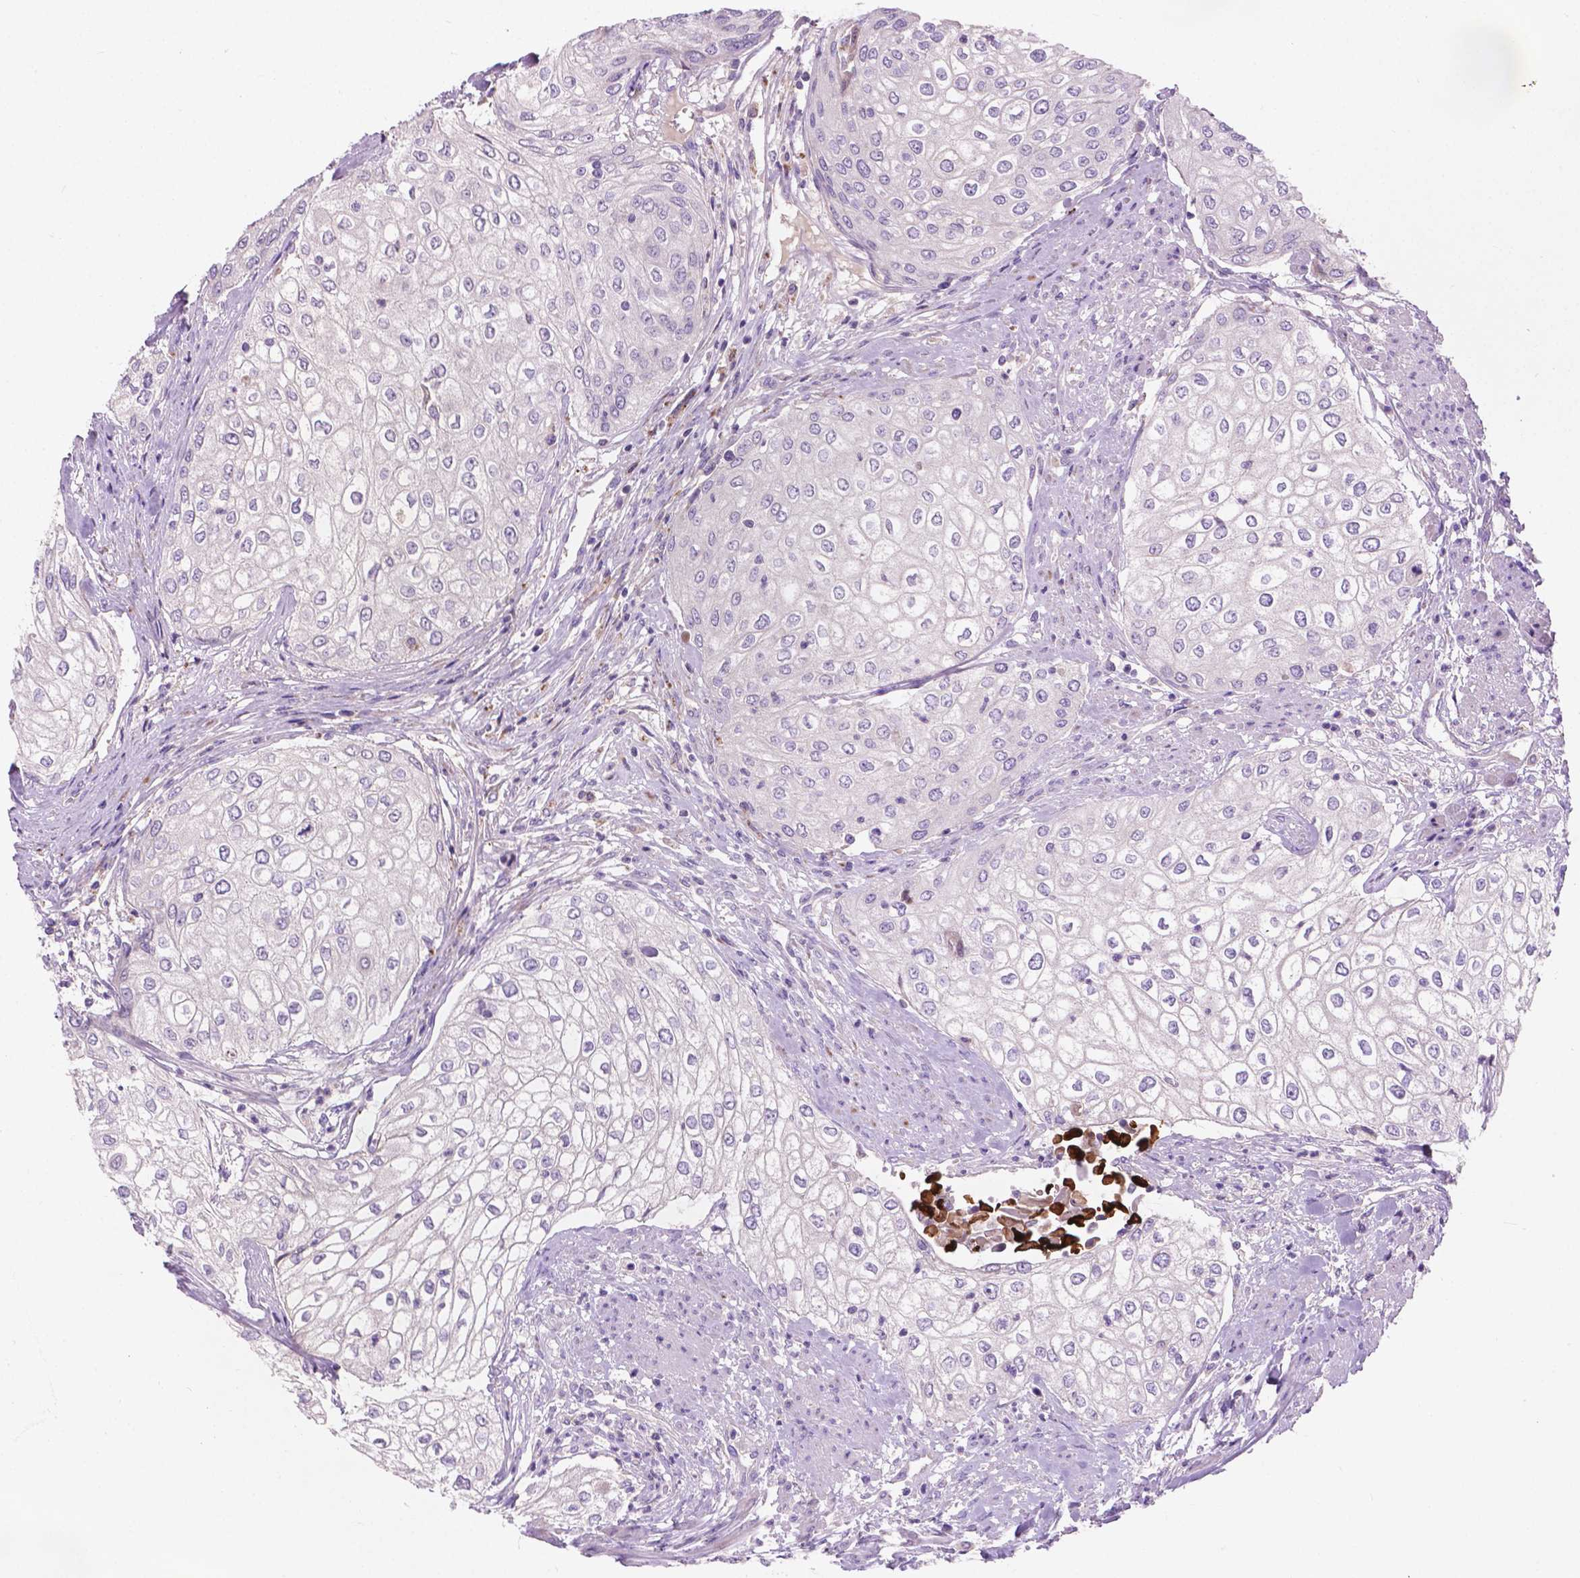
{"staining": {"intensity": "negative", "quantity": "none", "location": "none"}, "tissue": "urothelial cancer", "cell_type": "Tumor cells", "image_type": "cancer", "snomed": [{"axis": "morphology", "description": "Urothelial carcinoma, High grade"}, {"axis": "topography", "description": "Urinary bladder"}], "caption": "High-grade urothelial carcinoma was stained to show a protein in brown. There is no significant expression in tumor cells. The staining is performed using DAB (3,3'-diaminobenzidine) brown chromogen with nuclei counter-stained in using hematoxylin.", "gene": "NOXO1", "patient": {"sex": "male", "age": 62}}